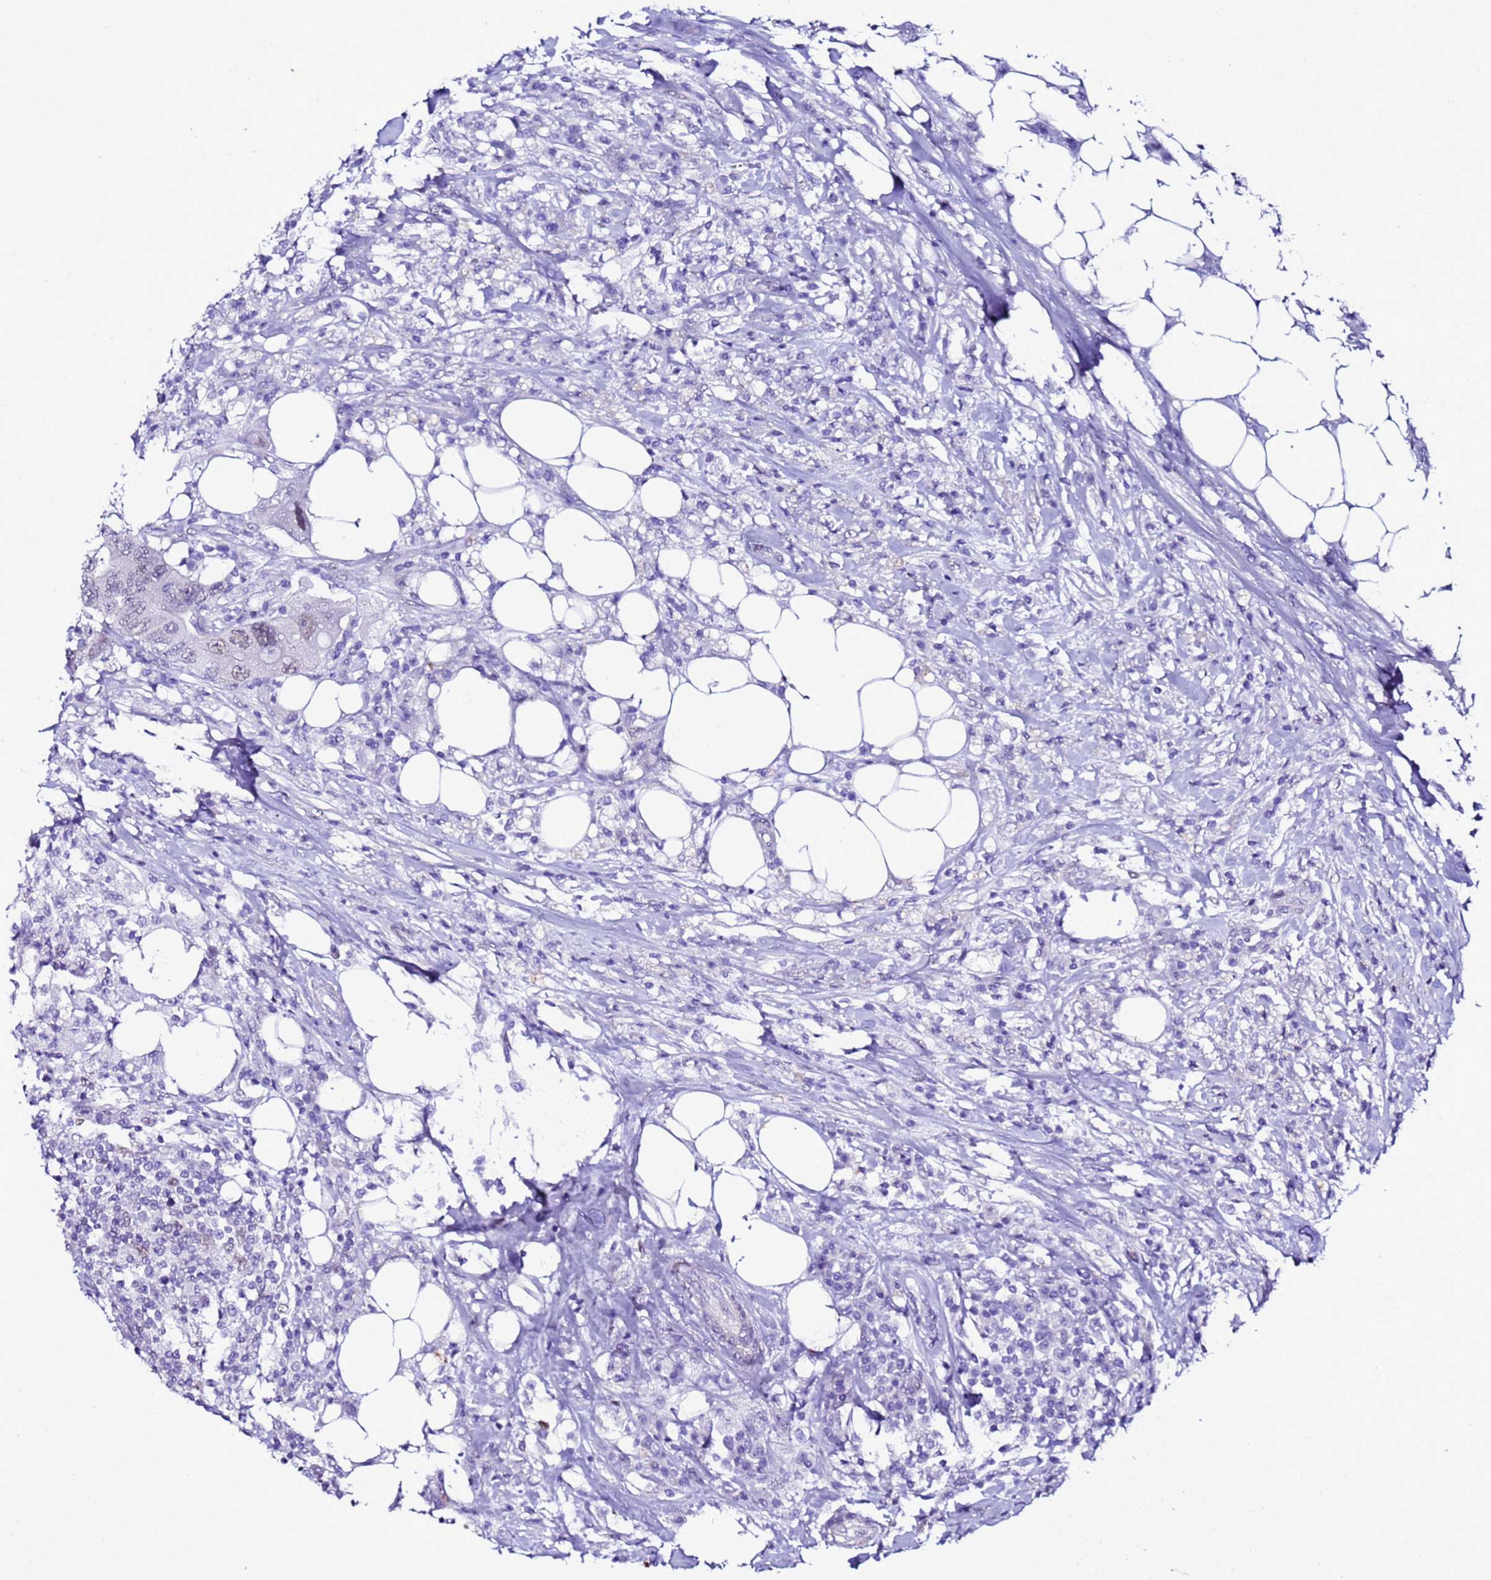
{"staining": {"intensity": "weak", "quantity": "<25%", "location": "nuclear"}, "tissue": "colorectal cancer", "cell_type": "Tumor cells", "image_type": "cancer", "snomed": [{"axis": "morphology", "description": "Adenocarcinoma, NOS"}, {"axis": "topography", "description": "Colon"}], "caption": "The histopathology image shows no significant positivity in tumor cells of colorectal cancer.", "gene": "BCL7A", "patient": {"sex": "male", "age": 71}}